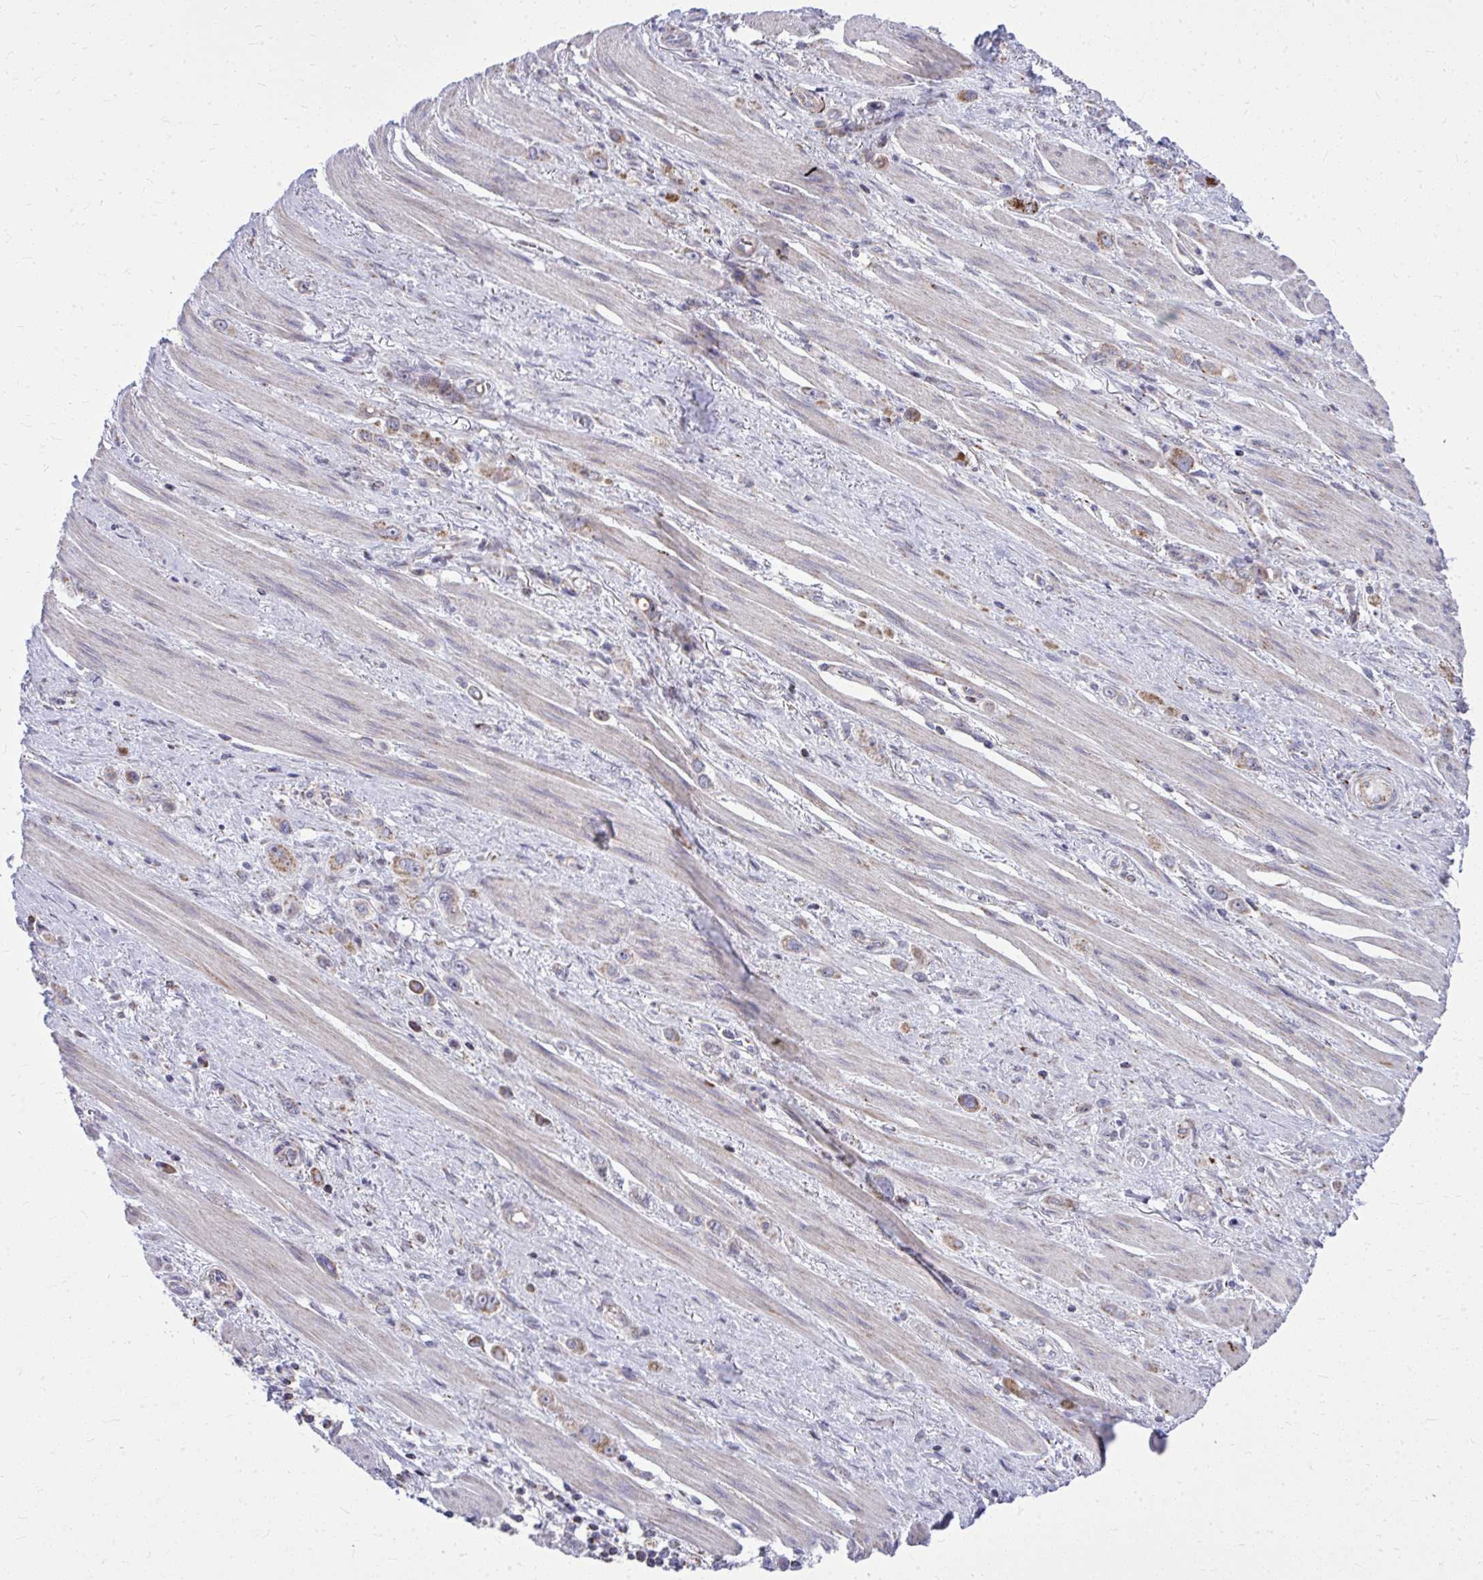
{"staining": {"intensity": "moderate", "quantity": ">75%", "location": "cytoplasmic/membranous"}, "tissue": "stomach cancer", "cell_type": "Tumor cells", "image_type": "cancer", "snomed": [{"axis": "morphology", "description": "Adenocarcinoma, NOS"}, {"axis": "topography", "description": "Stomach, upper"}], "caption": "Stomach cancer (adenocarcinoma) was stained to show a protein in brown. There is medium levels of moderate cytoplasmic/membranous staining in approximately >75% of tumor cells.", "gene": "ZNF362", "patient": {"sex": "male", "age": 75}}